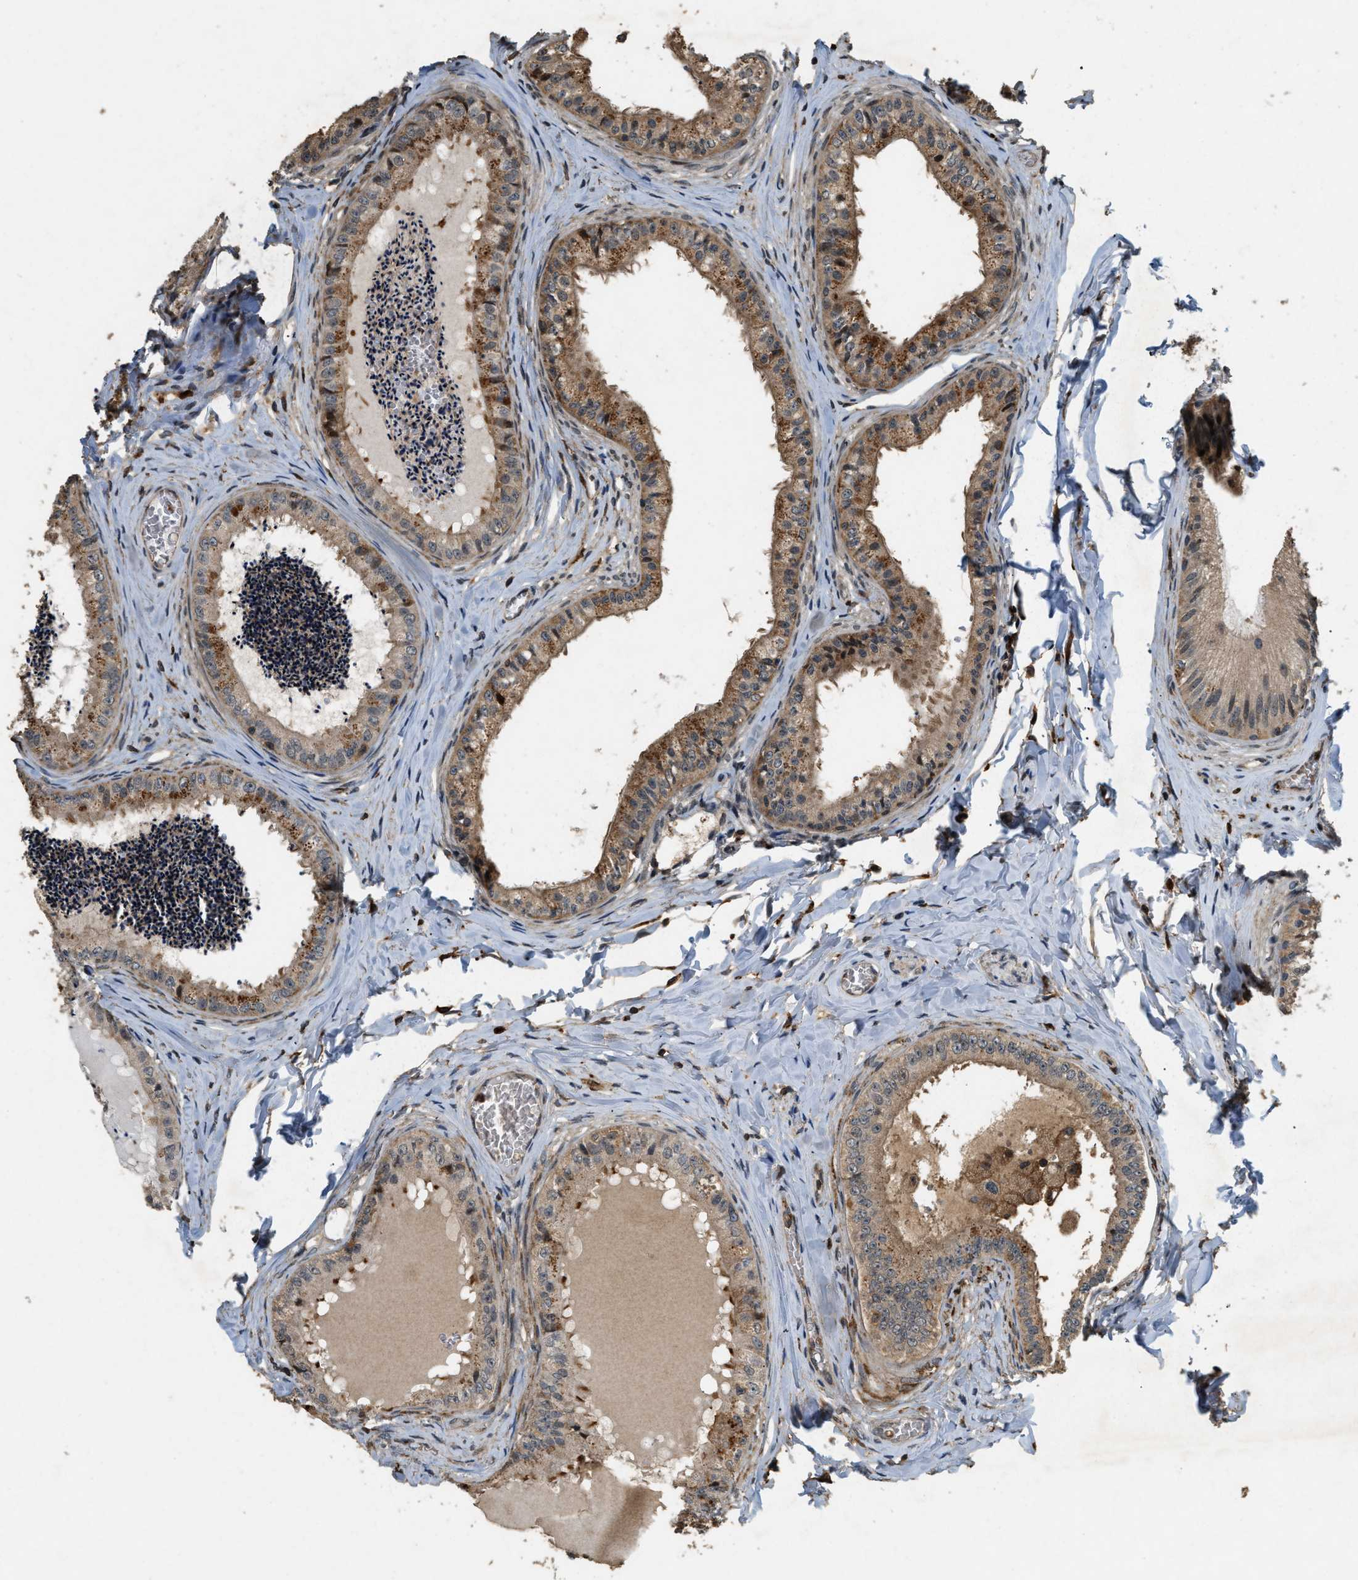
{"staining": {"intensity": "moderate", "quantity": ">75%", "location": "cytoplasmic/membranous,nuclear"}, "tissue": "epididymis", "cell_type": "Glandular cells", "image_type": "normal", "snomed": [{"axis": "morphology", "description": "Normal tissue, NOS"}, {"axis": "topography", "description": "Epididymis"}], "caption": "Immunohistochemical staining of unremarkable epididymis exhibits >75% levels of moderate cytoplasmic/membranous,nuclear protein positivity in about >75% of glandular cells.", "gene": "RNF141", "patient": {"sex": "male", "age": 31}}